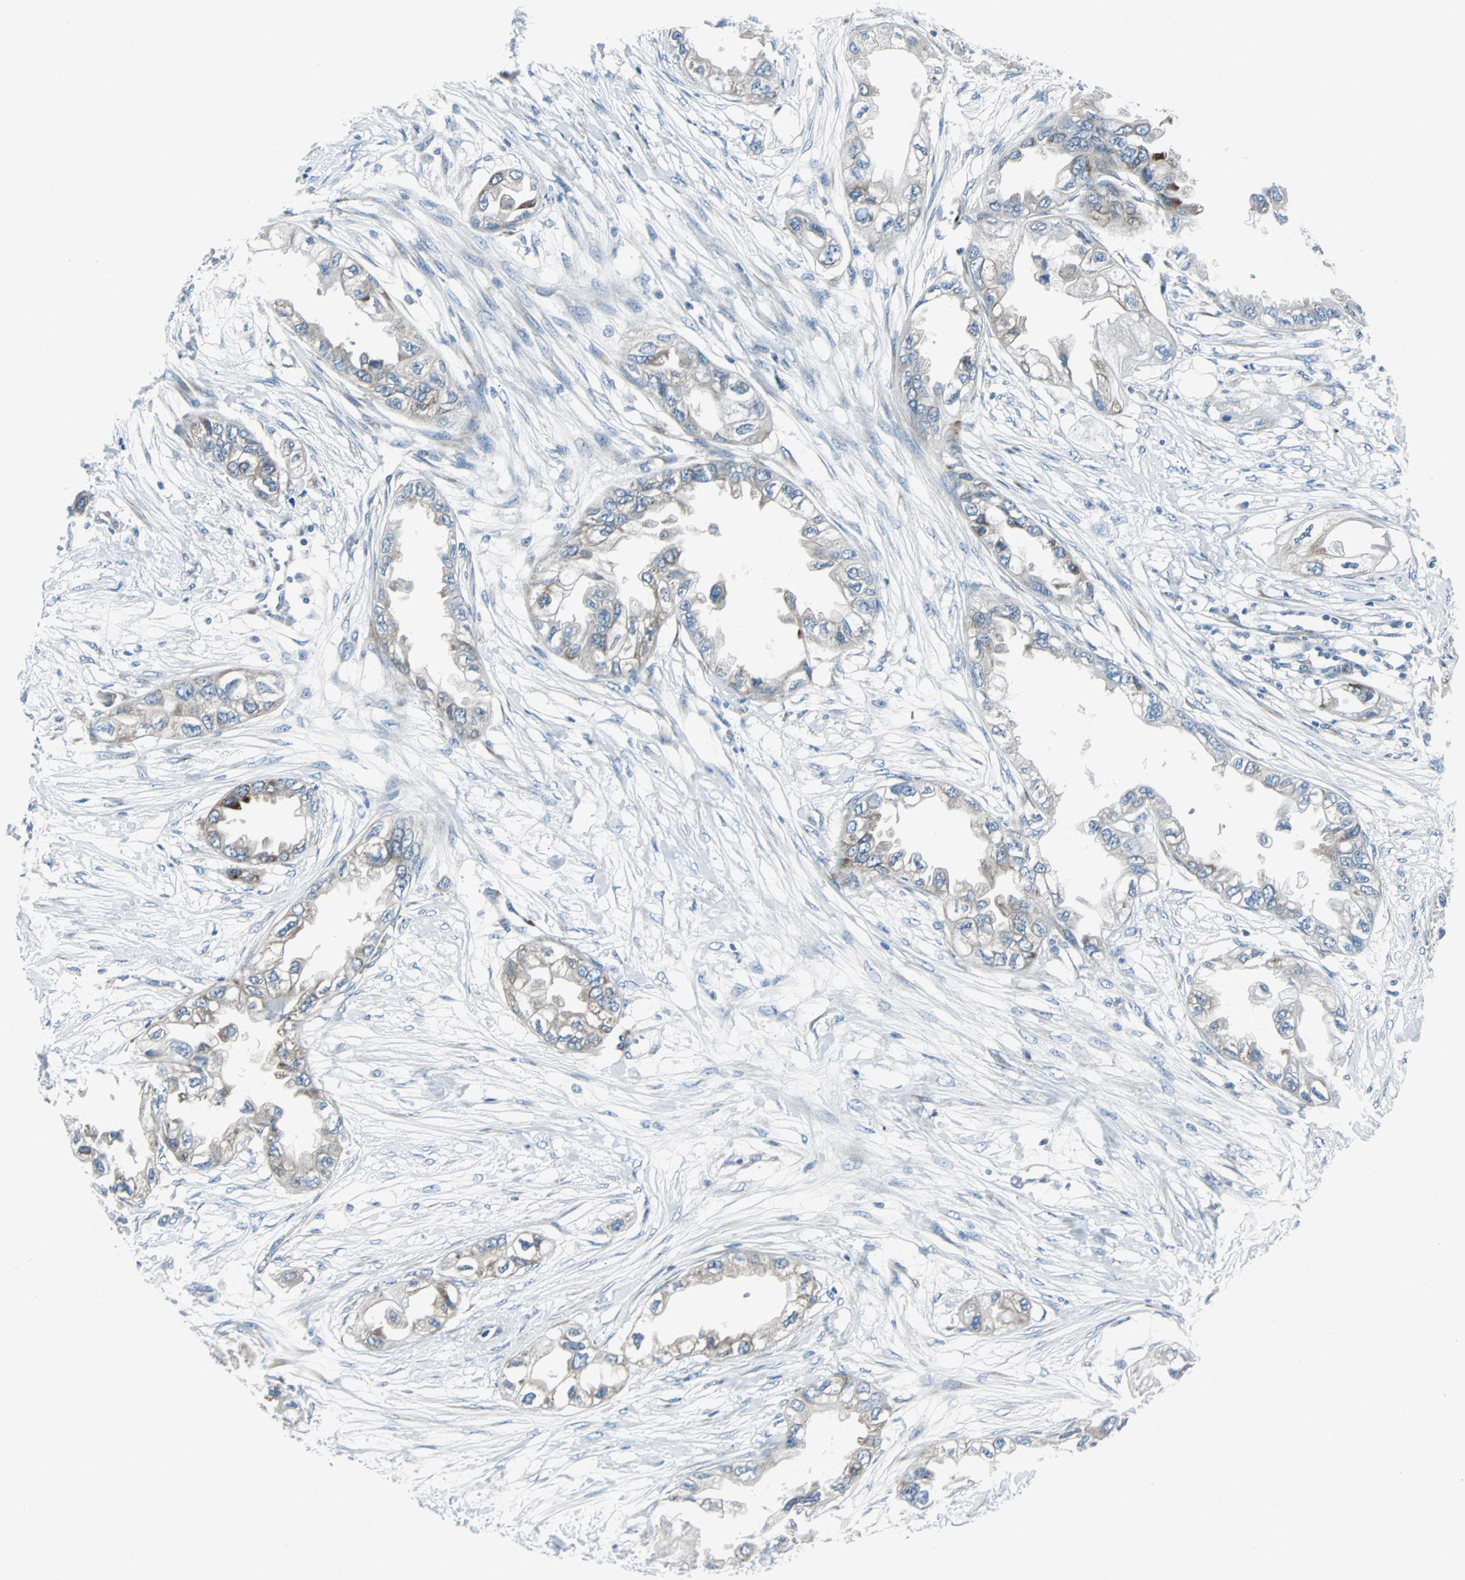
{"staining": {"intensity": "weak", "quantity": "25%-75%", "location": "cytoplasmic/membranous"}, "tissue": "endometrial cancer", "cell_type": "Tumor cells", "image_type": "cancer", "snomed": [{"axis": "morphology", "description": "Adenocarcinoma, NOS"}, {"axis": "topography", "description": "Endometrium"}], "caption": "Immunohistochemical staining of endometrial cancer reveals low levels of weak cytoplasmic/membranous expression in about 25%-75% of tumor cells.", "gene": "BBC3", "patient": {"sex": "female", "age": 67}}